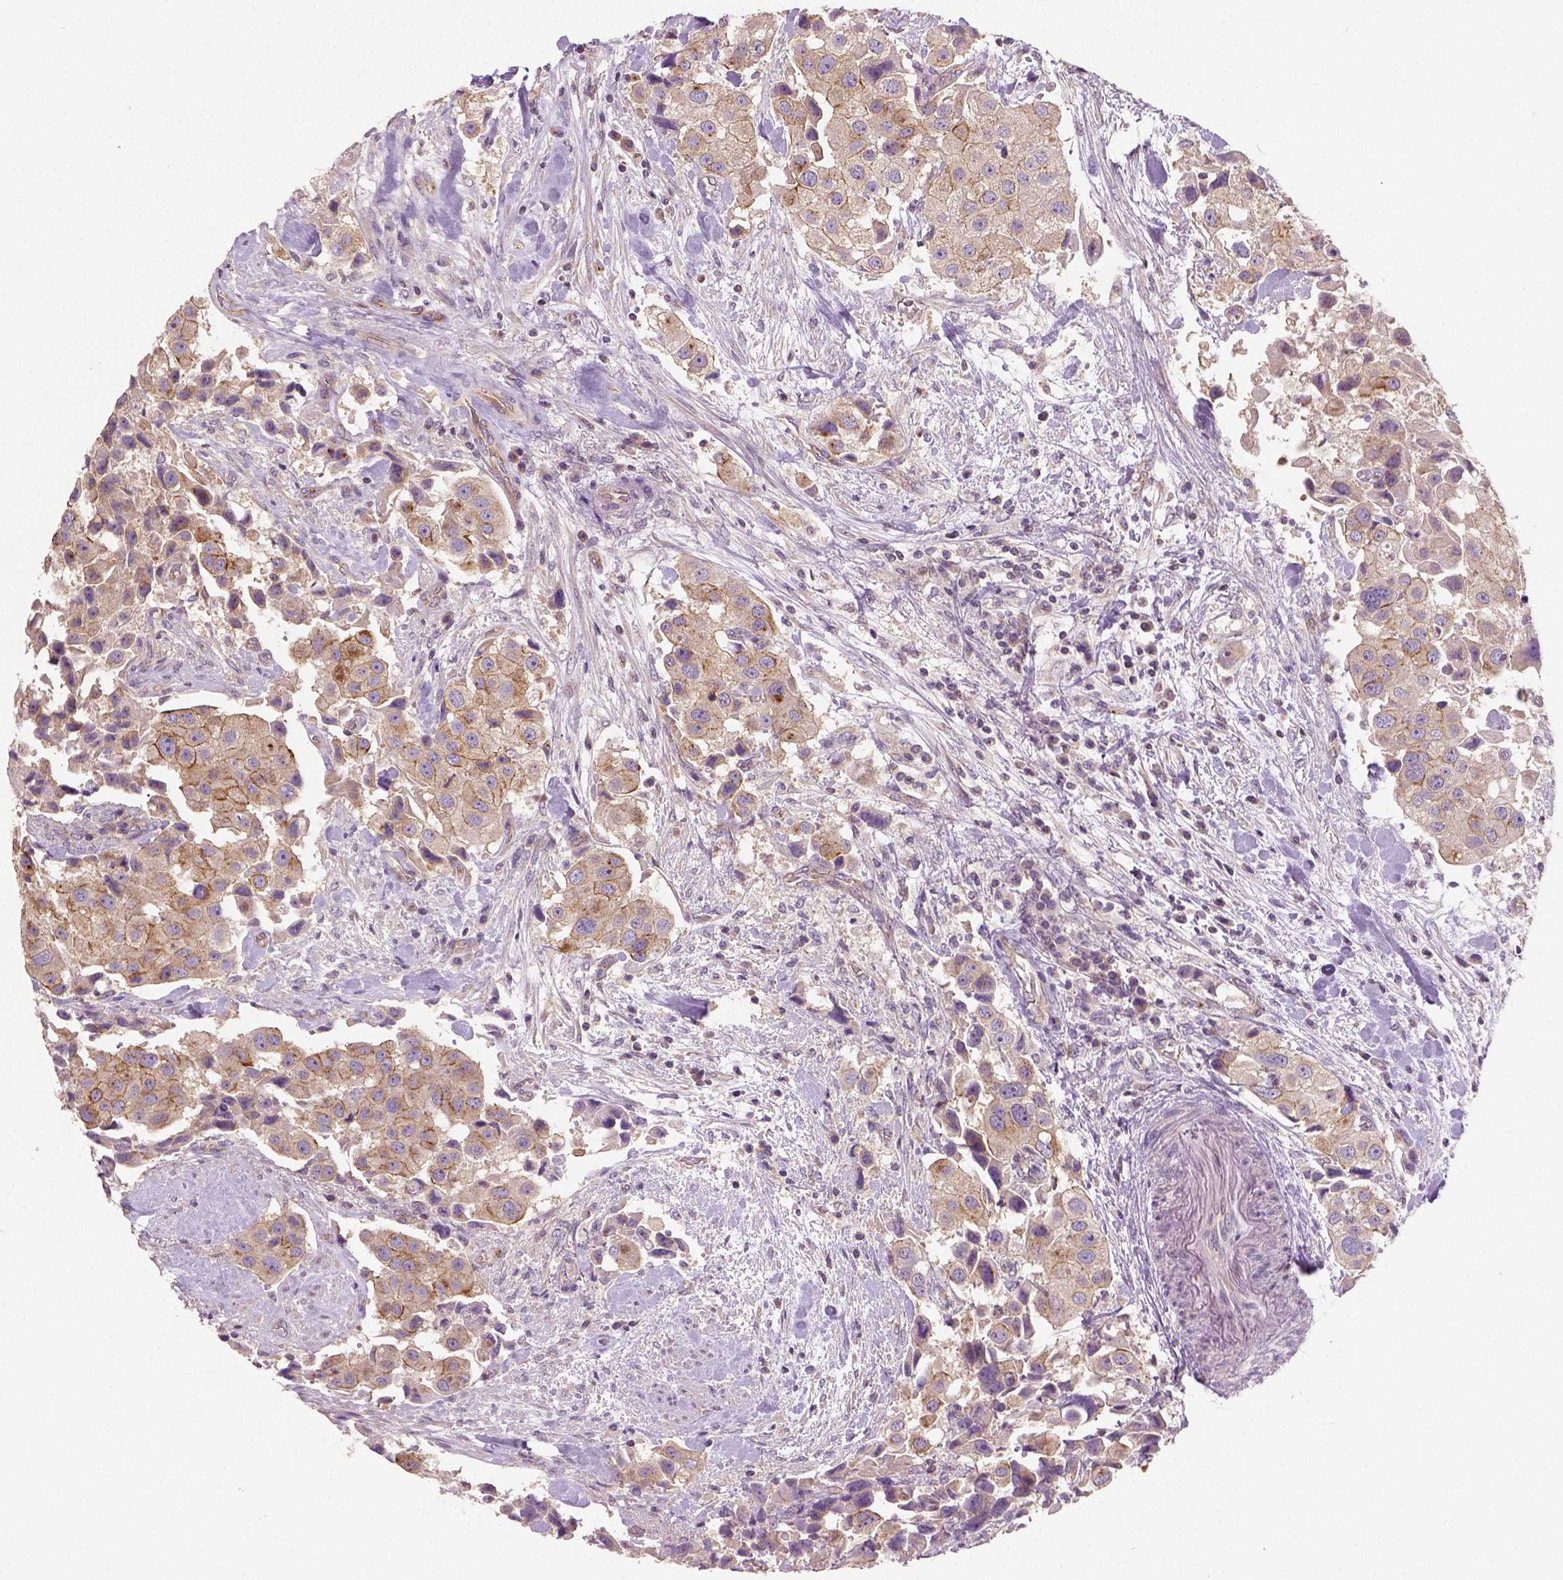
{"staining": {"intensity": "moderate", "quantity": "25%-75%", "location": "cytoplasmic/membranous"}, "tissue": "urothelial cancer", "cell_type": "Tumor cells", "image_type": "cancer", "snomed": [{"axis": "morphology", "description": "Urothelial carcinoma, High grade"}, {"axis": "topography", "description": "Urinary bladder"}], "caption": "Moderate cytoplasmic/membranous staining is seen in about 25%-75% of tumor cells in urothelial cancer.", "gene": "CRACR2A", "patient": {"sex": "female", "age": 64}}